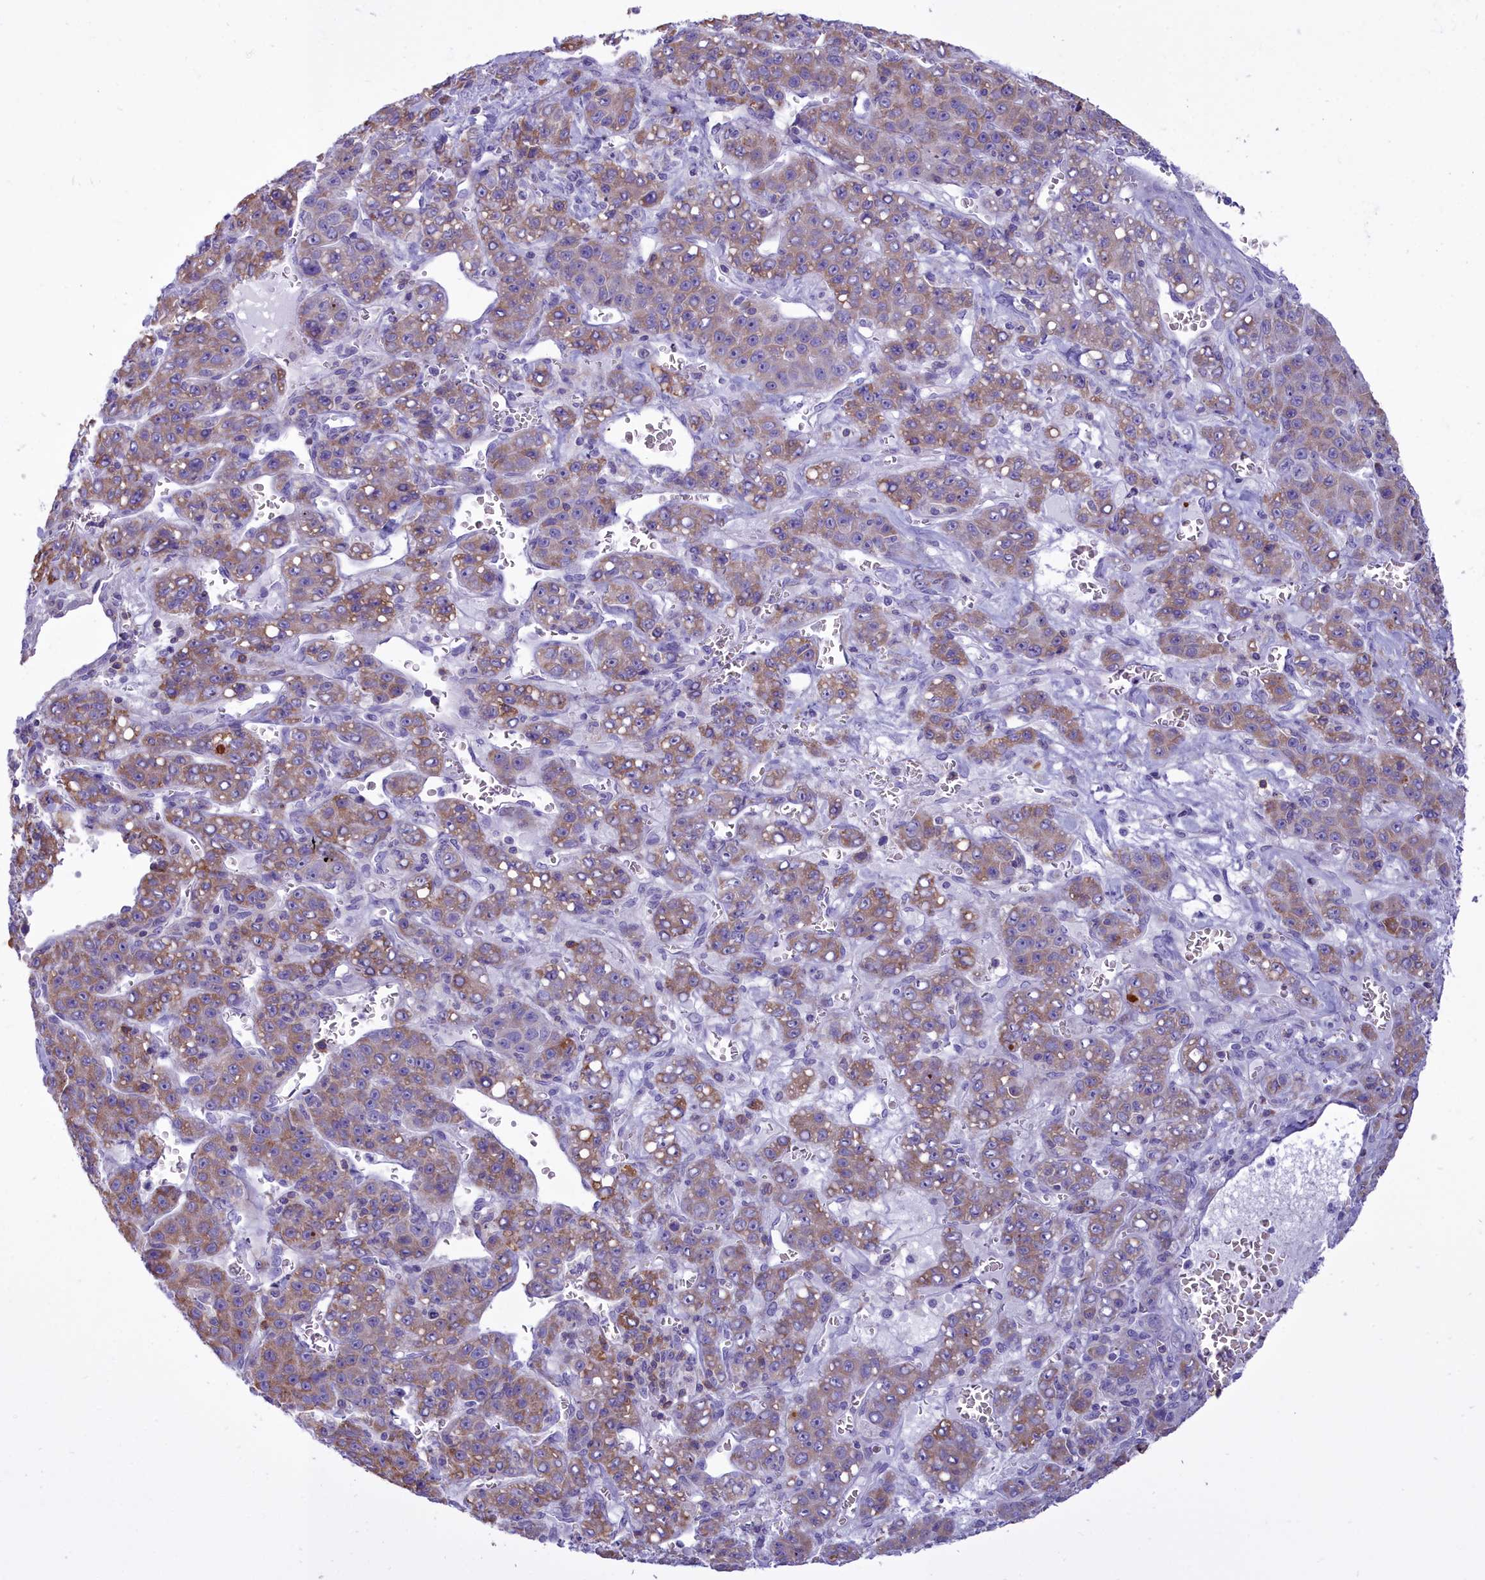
{"staining": {"intensity": "weak", "quantity": ">75%", "location": "cytoplasmic/membranous"}, "tissue": "liver cancer", "cell_type": "Tumor cells", "image_type": "cancer", "snomed": [{"axis": "morphology", "description": "Carcinoma, Hepatocellular, NOS"}, {"axis": "topography", "description": "Liver"}], "caption": "Protein staining exhibits weak cytoplasmic/membranous expression in about >75% of tumor cells in liver cancer (hepatocellular carcinoma).", "gene": "CD5", "patient": {"sex": "female", "age": 53}}